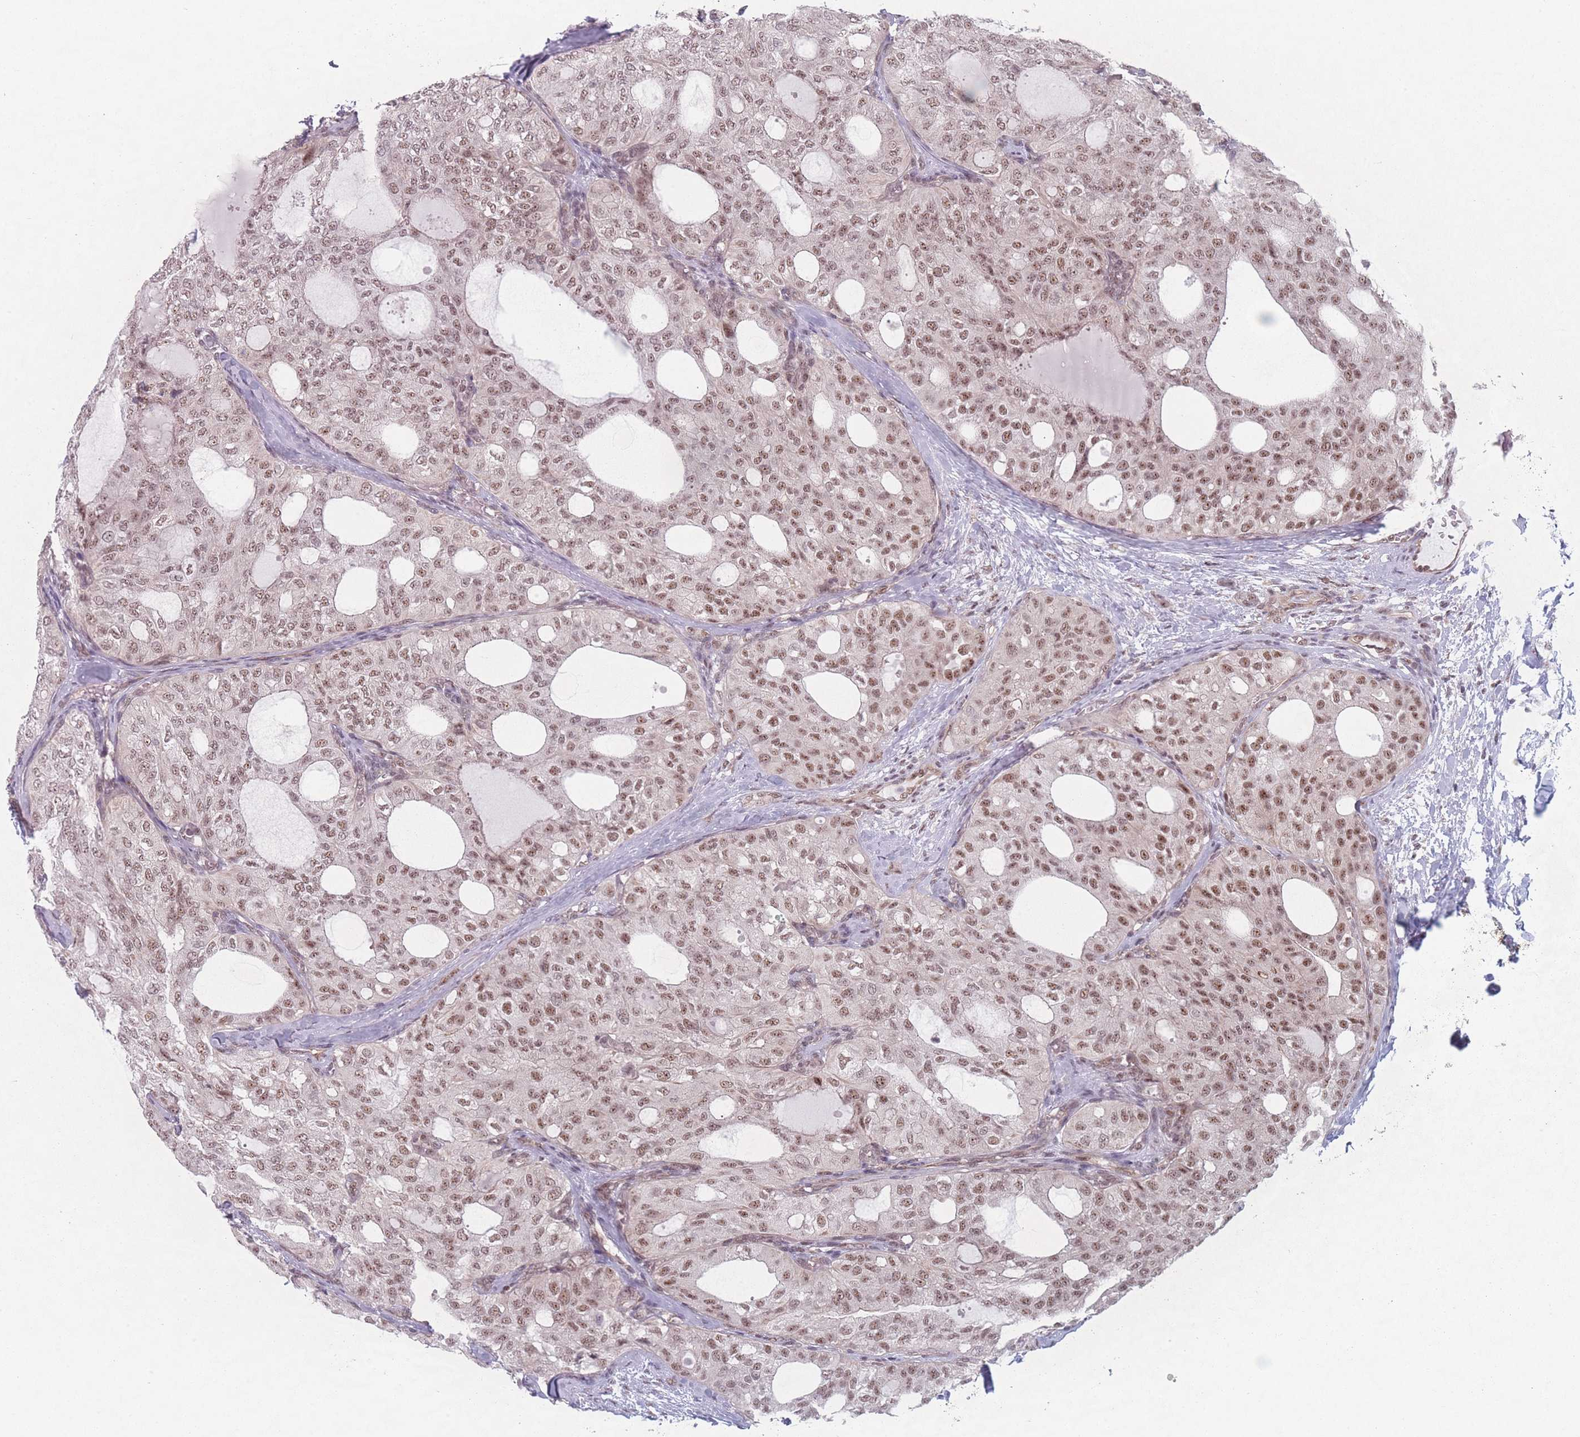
{"staining": {"intensity": "moderate", "quantity": ">75%", "location": "nuclear"}, "tissue": "thyroid cancer", "cell_type": "Tumor cells", "image_type": "cancer", "snomed": [{"axis": "morphology", "description": "Follicular adenoma carcinoma, NOS"}, {"axis": "topography", "description": "Thyroid gland"}], "caption": "A medium amount of moderate nuclear staining is seen in approximately >75% of tumor cells in thyroid cancer tissue.", "gene": "ZC3H14", "patient": {"sex": "male", "age": 75}}